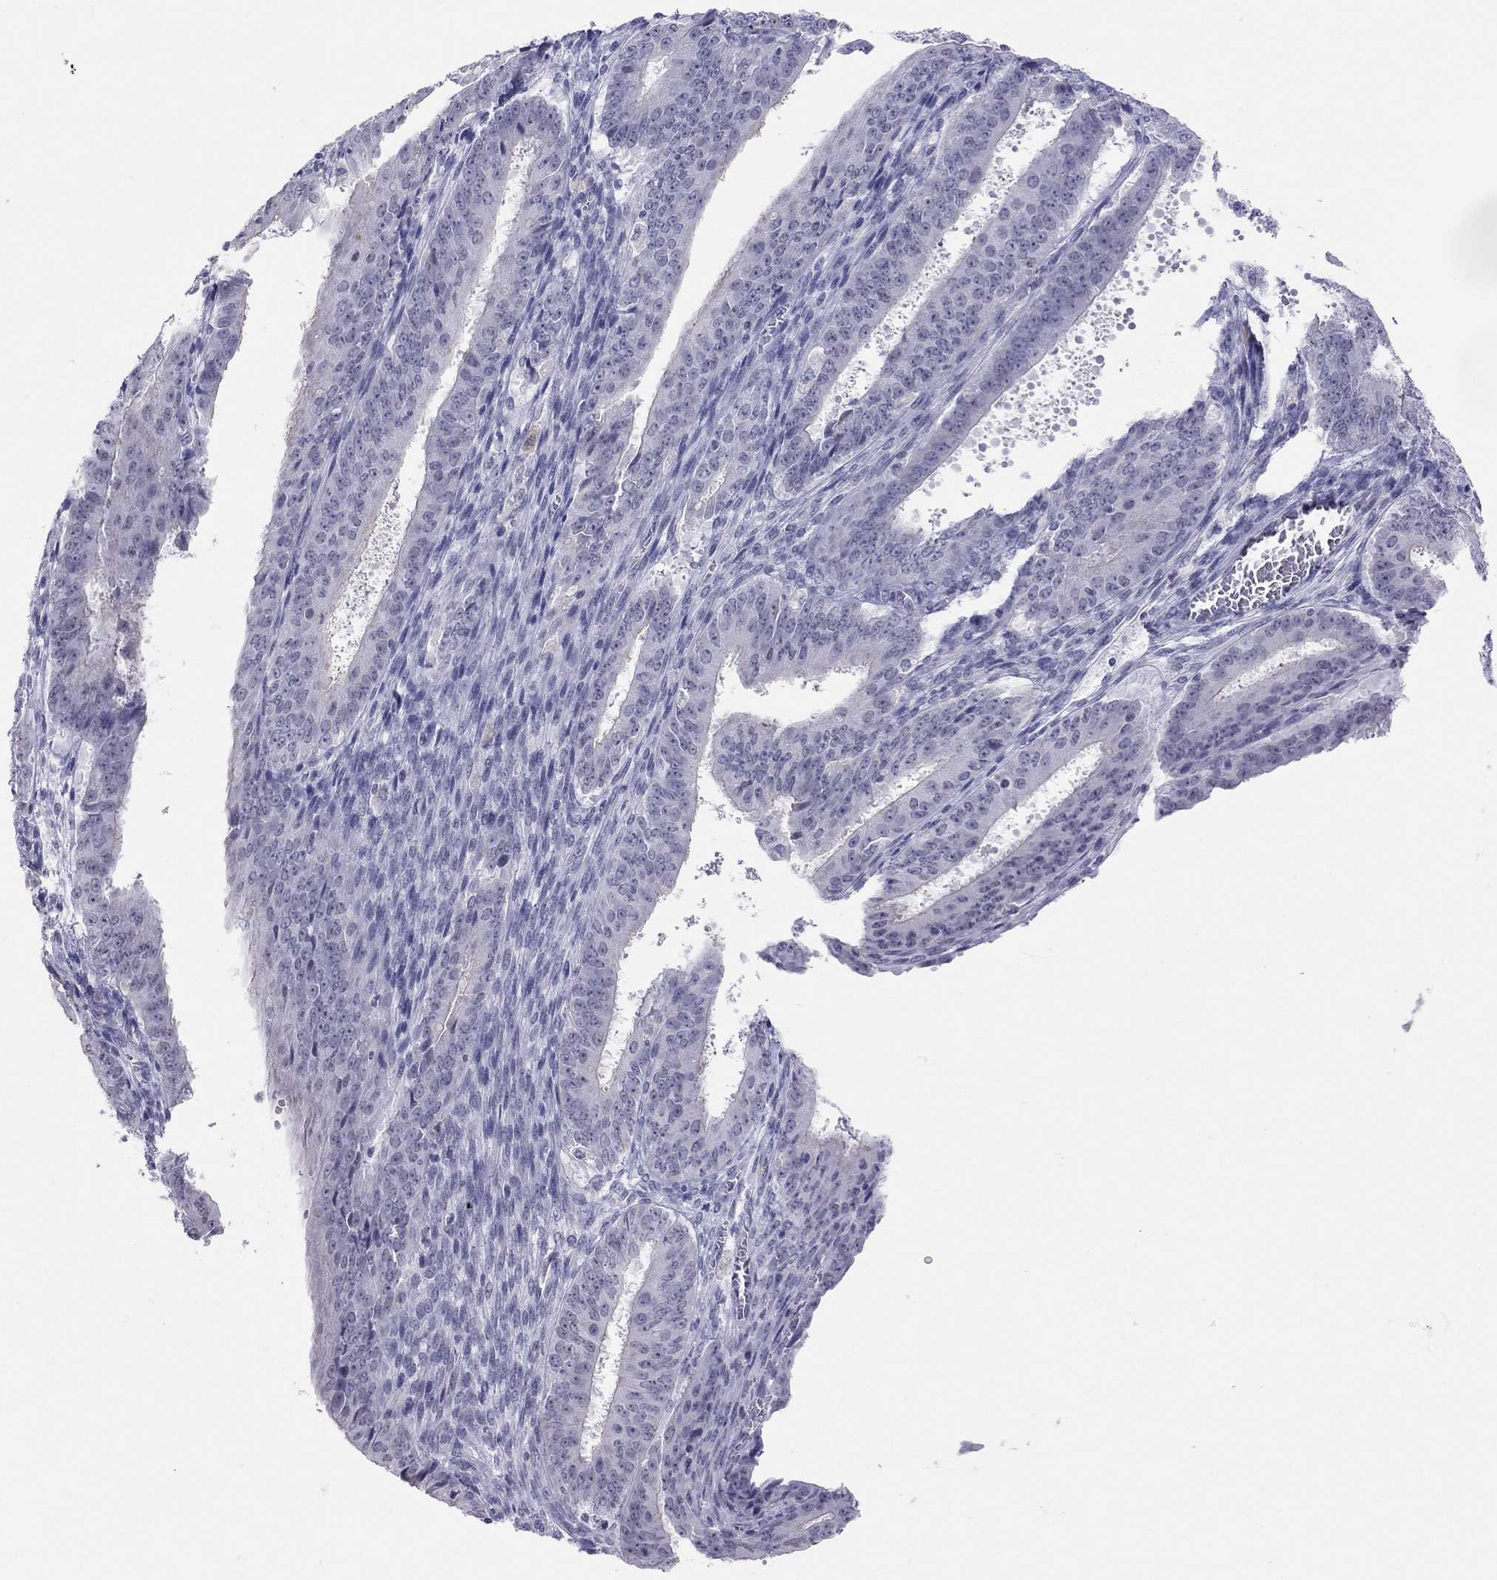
{"staining": {"intensity": "negative", "quantity": "none", "location": "none"}, "tissue": "ovarian cancer", "cell_type": "Tumor cells", "image_type": "cancer", "snomed": [{"axis": "morphology", "description": "Carcinoma, endometroid"}, {"axis": "topography", "description": "Ovary"}], "caption": "This is an IHC photomicrograph of ovarian endometroid carcinoma. There is no expression in tumor cells.", "gene": "JHY", "patient": {"sex": "female", "age": 42}}